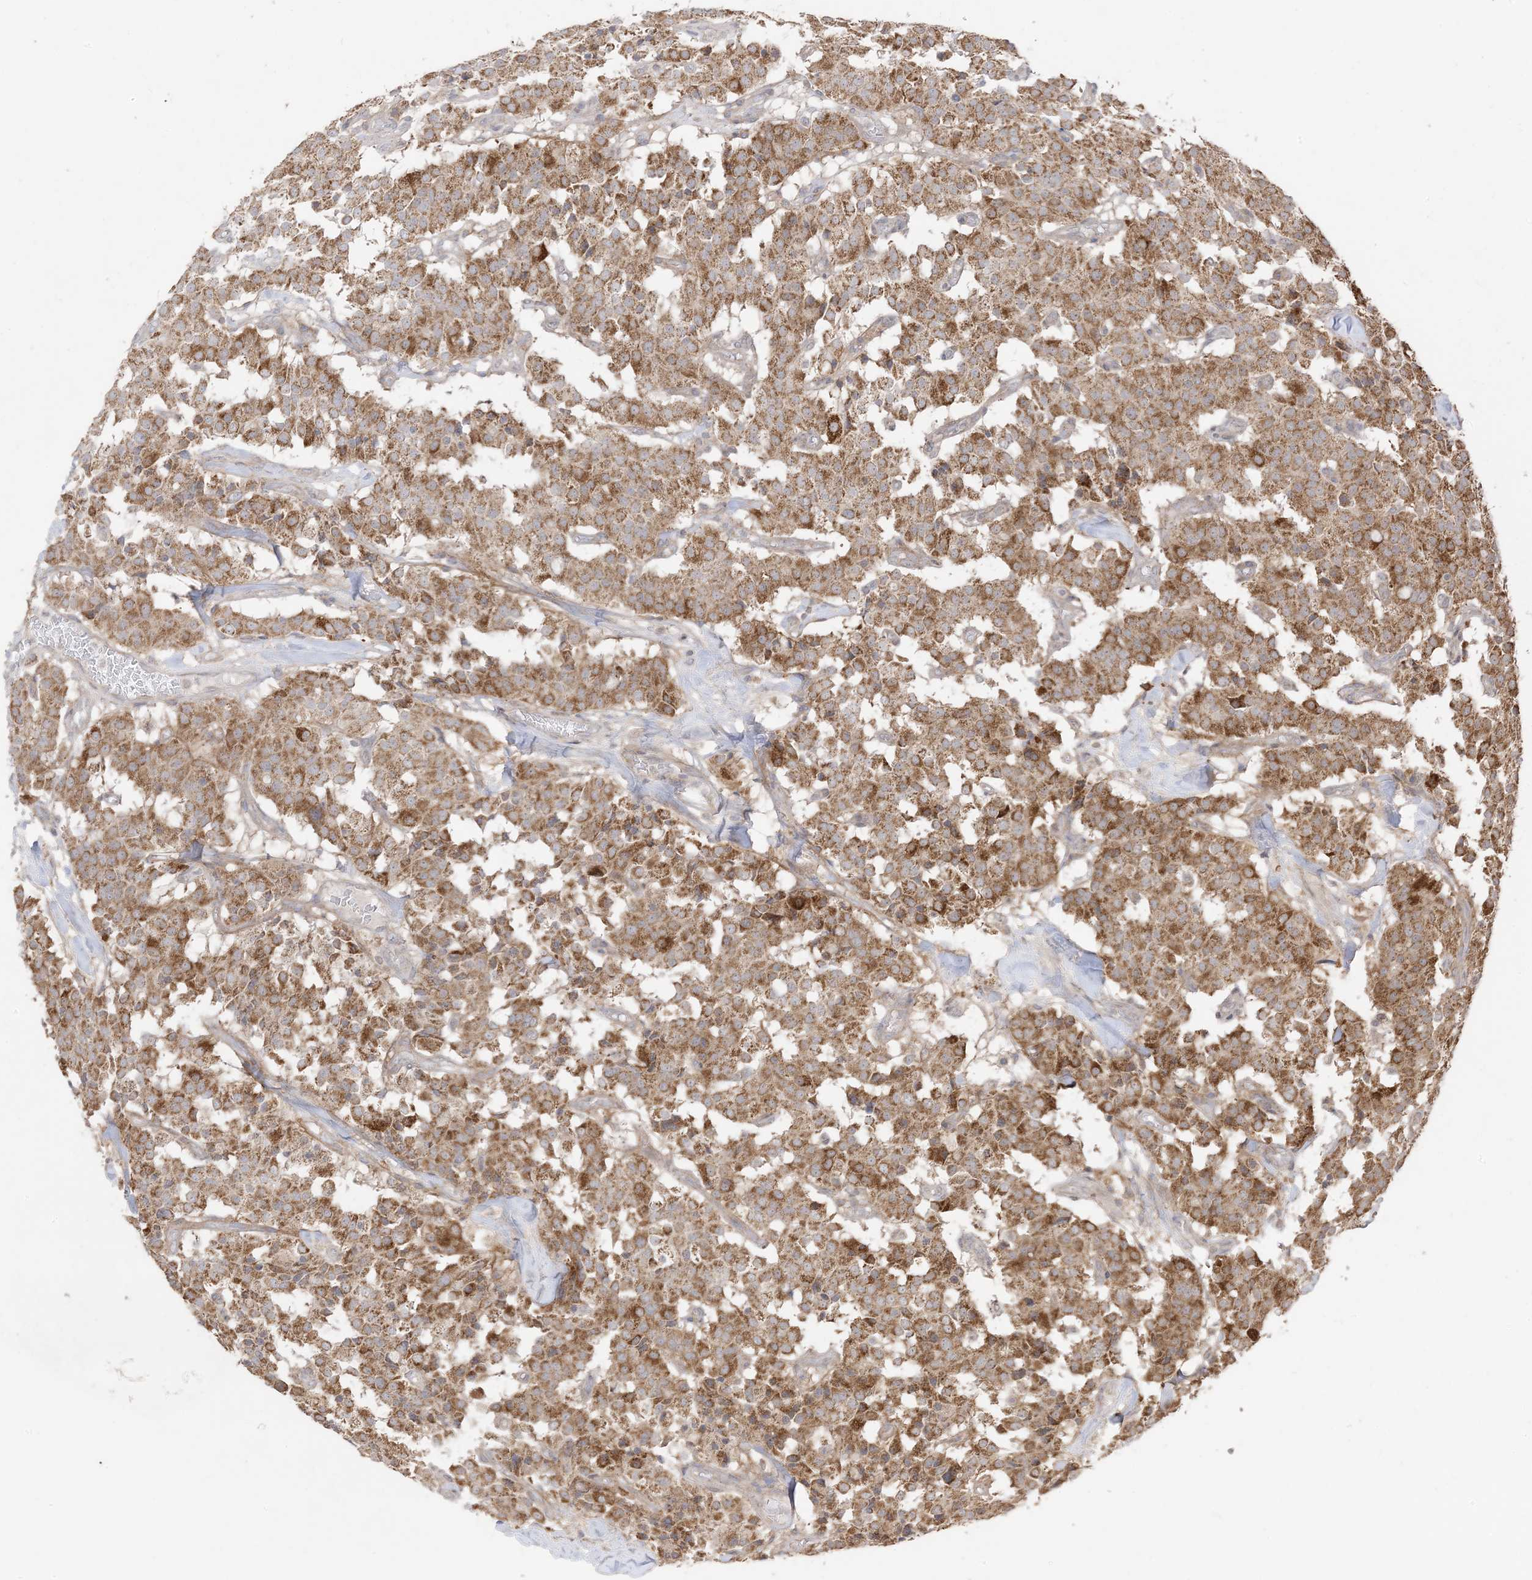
{"staining": {"intensity": "strong", "quantity": ">75%", "location": "cytoplasmic/membranous"}, "tissue": "carcinoid", "cell_type": "Tumor cells", "image_type": "cancer", "snomed": [{"axis": "morphology", "description": "Carcinoid, malignant, NOS"}, {"axis": "topography", "description": "Lung"}], "caption": "Carcinoid (malignant) was stained to show a protein in brown. There is high levels of strong cytoplasmic/membranous expression in about >75% of tumor cells. The protein is stained brown, and the nuclei are stained in blue (DAB IHC with brightfield microscopy, high magnification).", "gene": "SIRT3", "patient": {"sex": "male", "age": 30}}